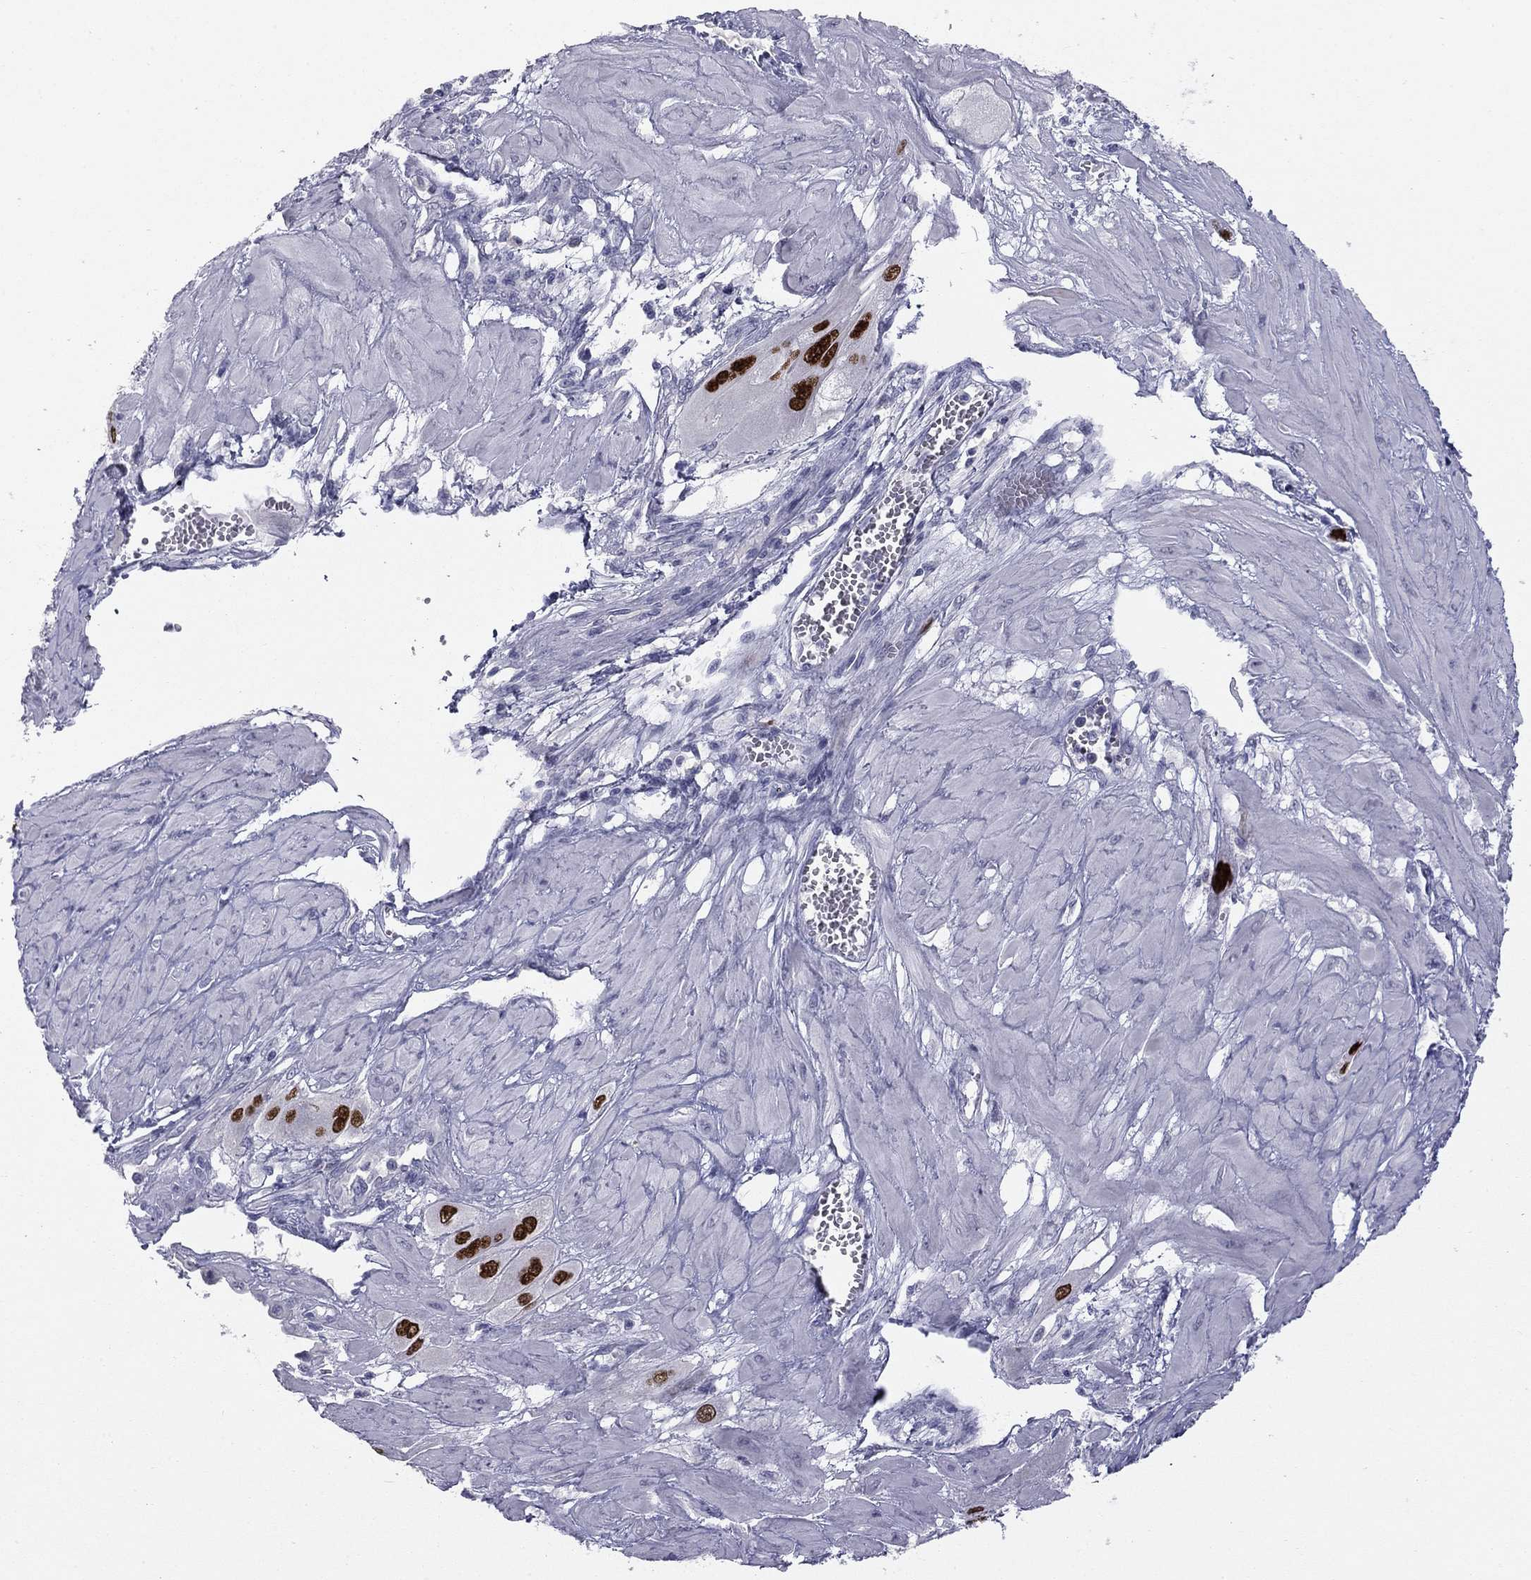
{"staining": {"intensity": "strong", "quantity": ">75%", "location": "nuclear"}, "tissue": "cervical cancer", "cell_type": "Tumor cells", "image_type": "cancer", "snomed": [{"axis": "morphology", "description": "Squamous cell carcinoma, NOS"}, {"axis": "topography", "description": "Cervix"}], "caption": "There is high levels of strong nuclear expression in tumor cells of cervical cancer, as demonstrated by immunohistochemical staining (brown color).", "gene": "TFAP2B", "patient": {"sex": "female", "age": 34}}